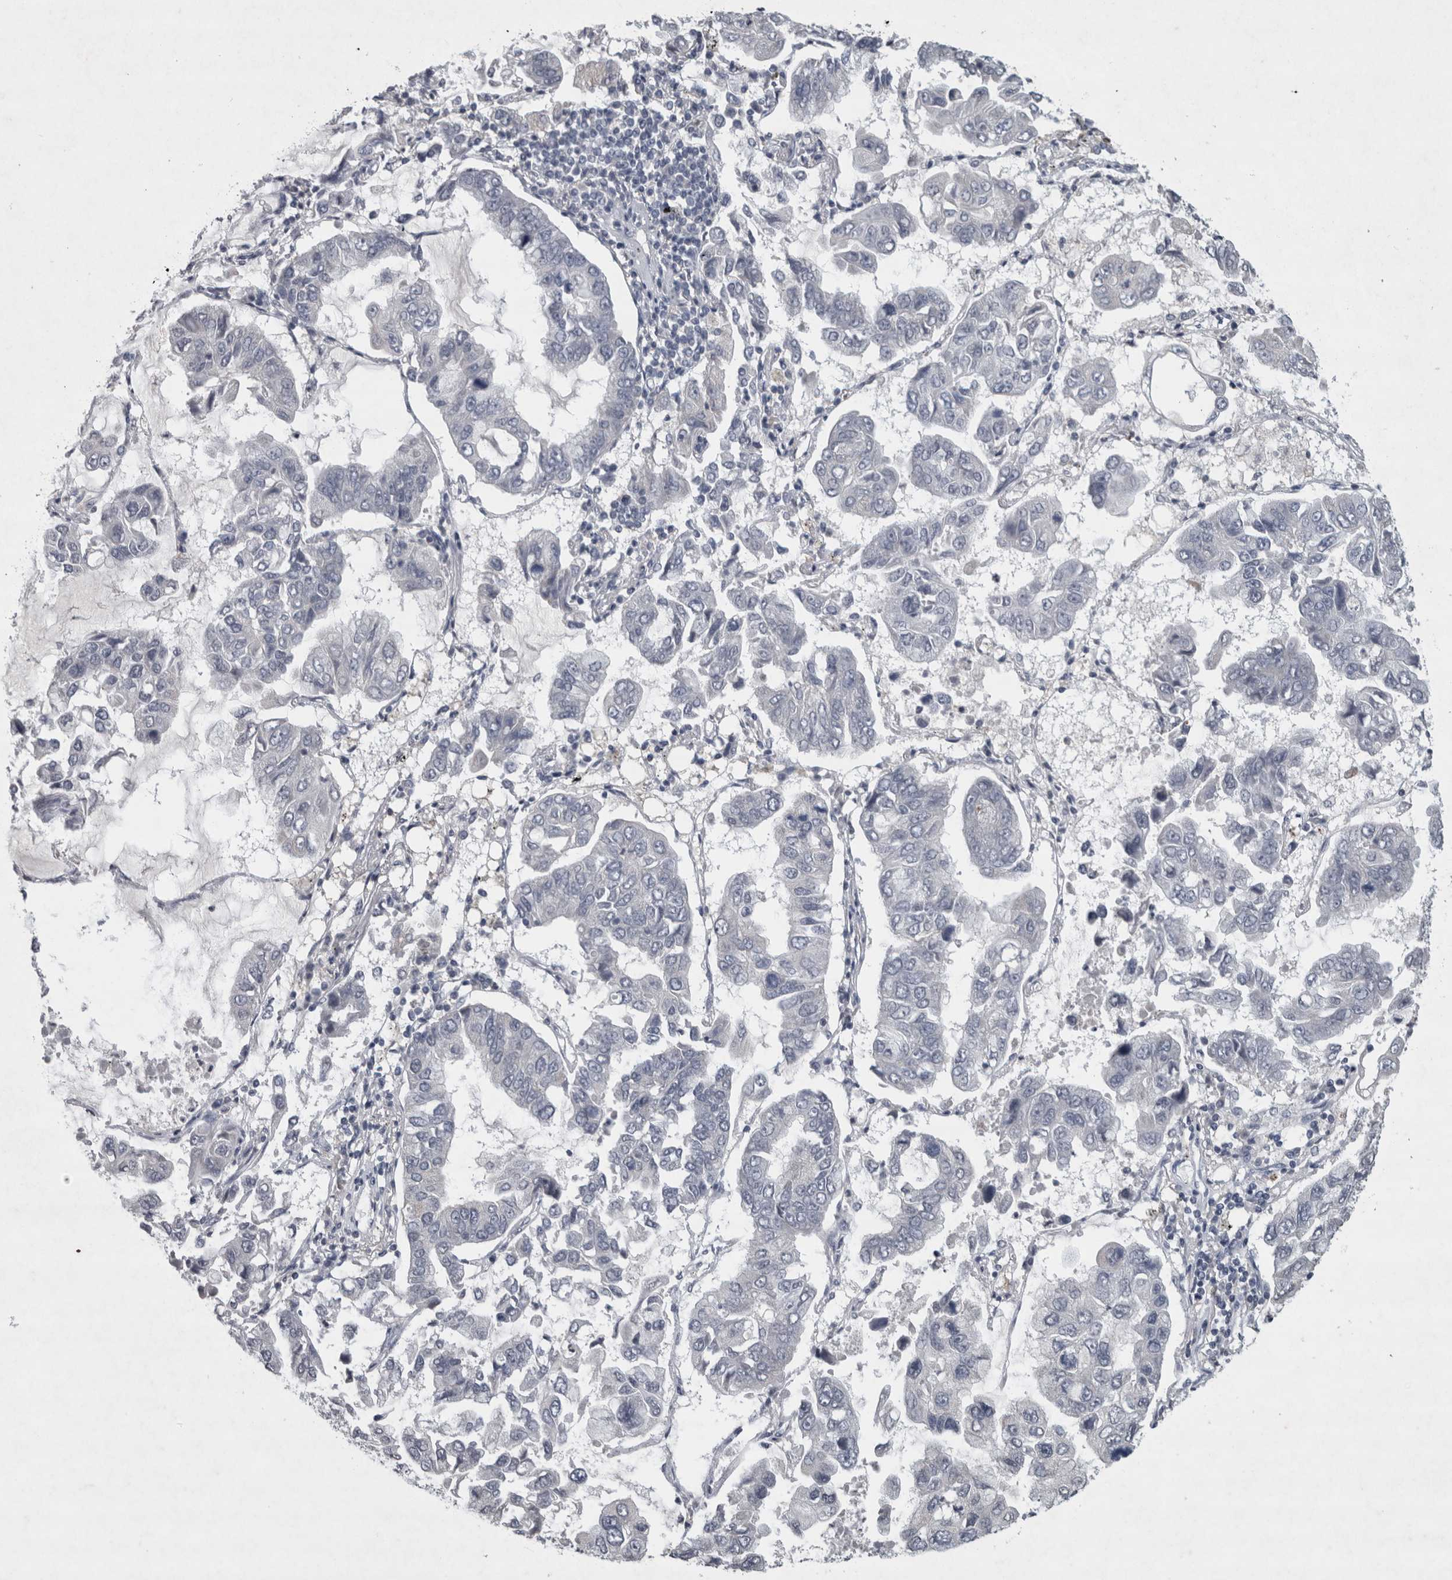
{"staining": {"intensity": "negative", "quantity": "none", "location": "none"}, "tissue": "lung cancer", "cell_type": "Tumor cells", "image_type": "cancer", "snomed": [{"axis": "morphology", "description": "Adenocarcinoma, NOS"}, {"axis": "topography", "description": "Lung"}], "caption": "High power microscopy histopathology image of an immunohistochemistry histopathology image of lung adenocarcinoma, revealing no significant expression in tumor cells.", "gene": "WNT7A", "patient": {"sex": "male", "age": 64}}